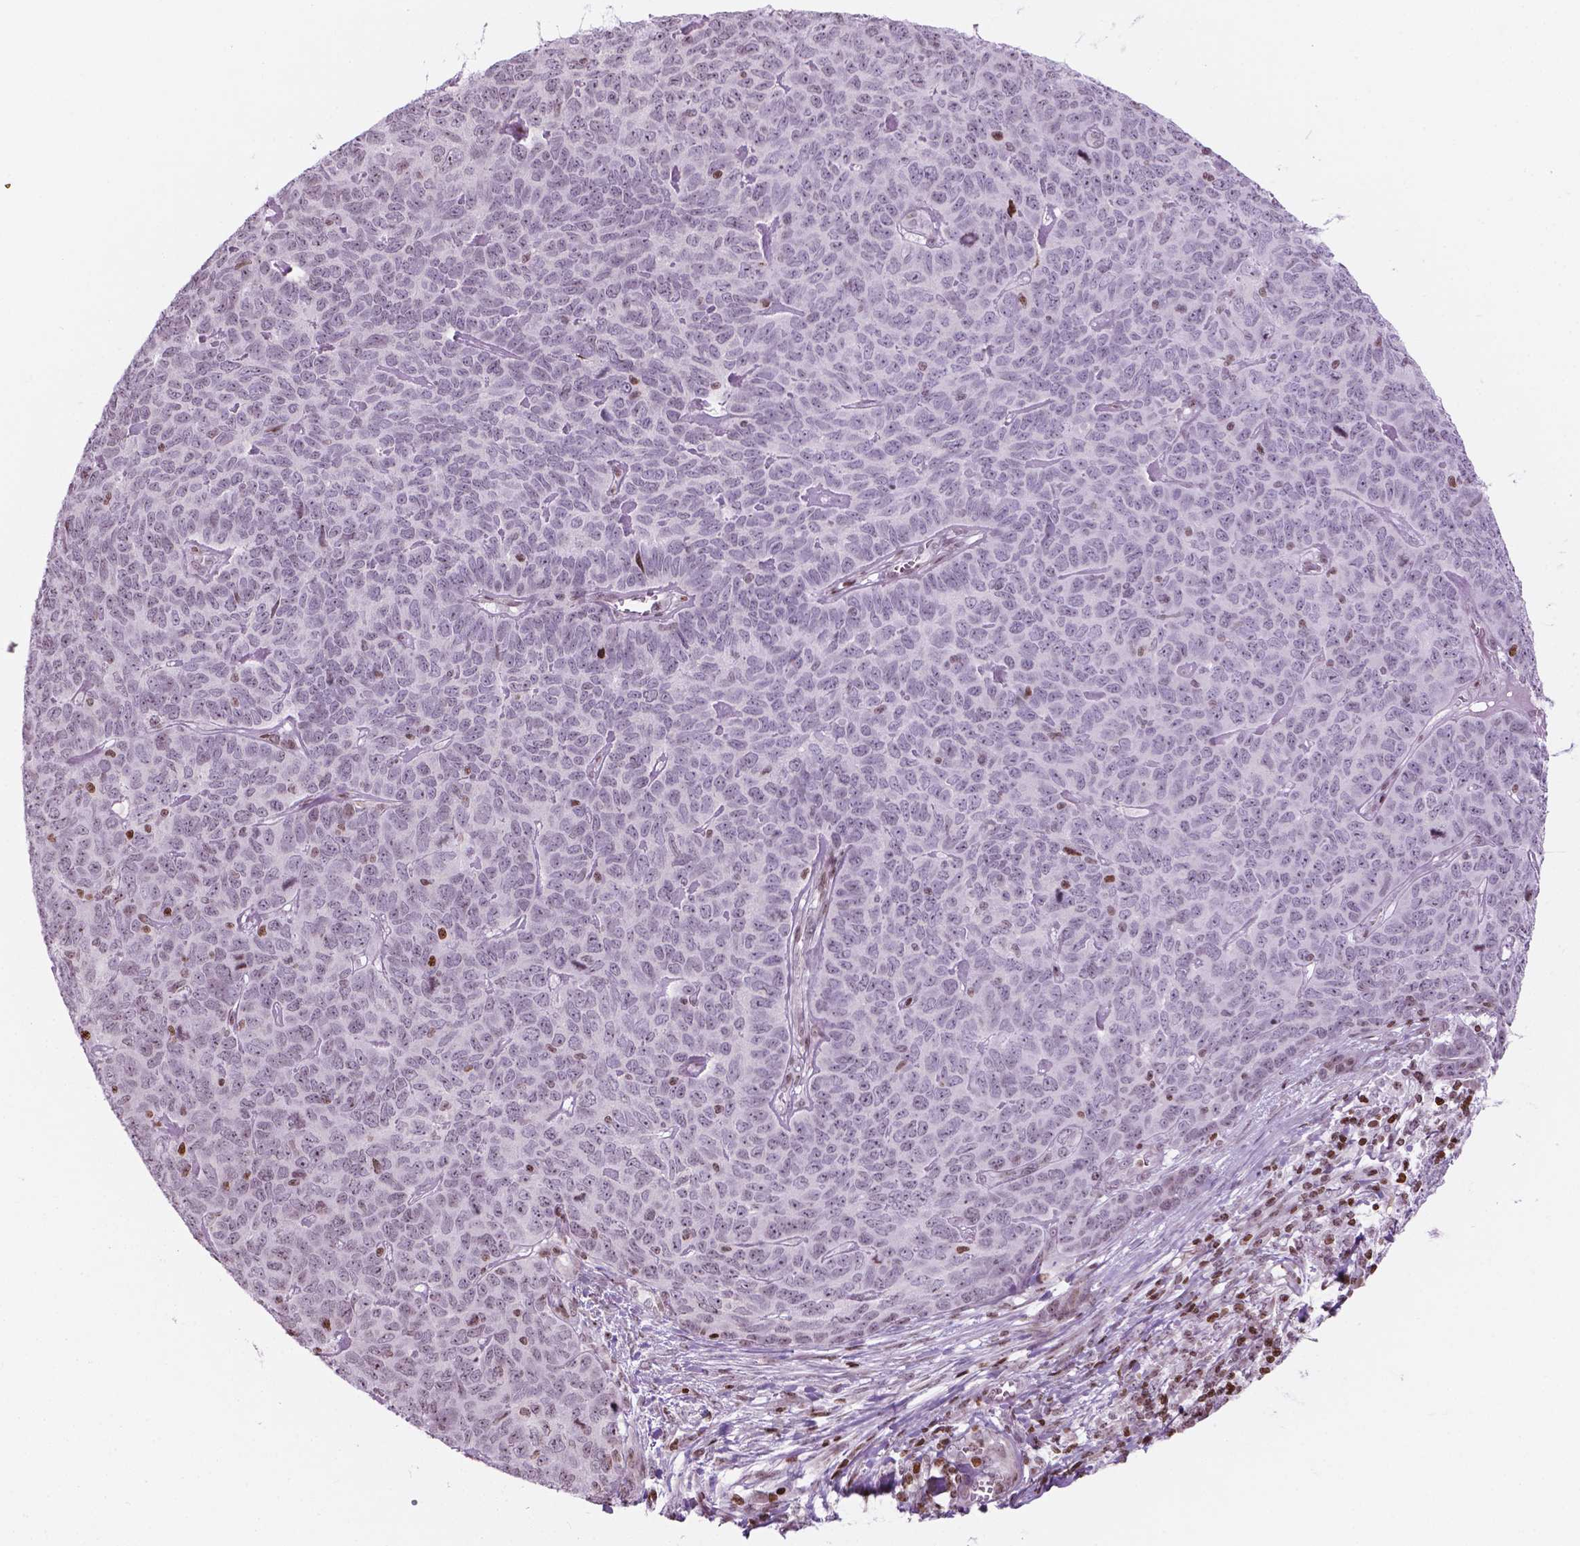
{"staining": {"intensity": "negative", "quantity": "none", "location": "none"}, "tissue": "skin cancer", "cell_type": "Tumor cells", "image_type": "cancer", "snomed": [{"axis": "morphology", "description": "Squamous cell carcinoma, NOS"}, {"axis": "topography", "description": "Skin"}, {"axis": "topography", "description": "Anal"}], "caption": "The micrograph reveals no staining of tumor cells in skin cancer (squamous cell carcinoma).", "gene": "PIP4K2A", "patient": {"sex": "female", "age": 51}}